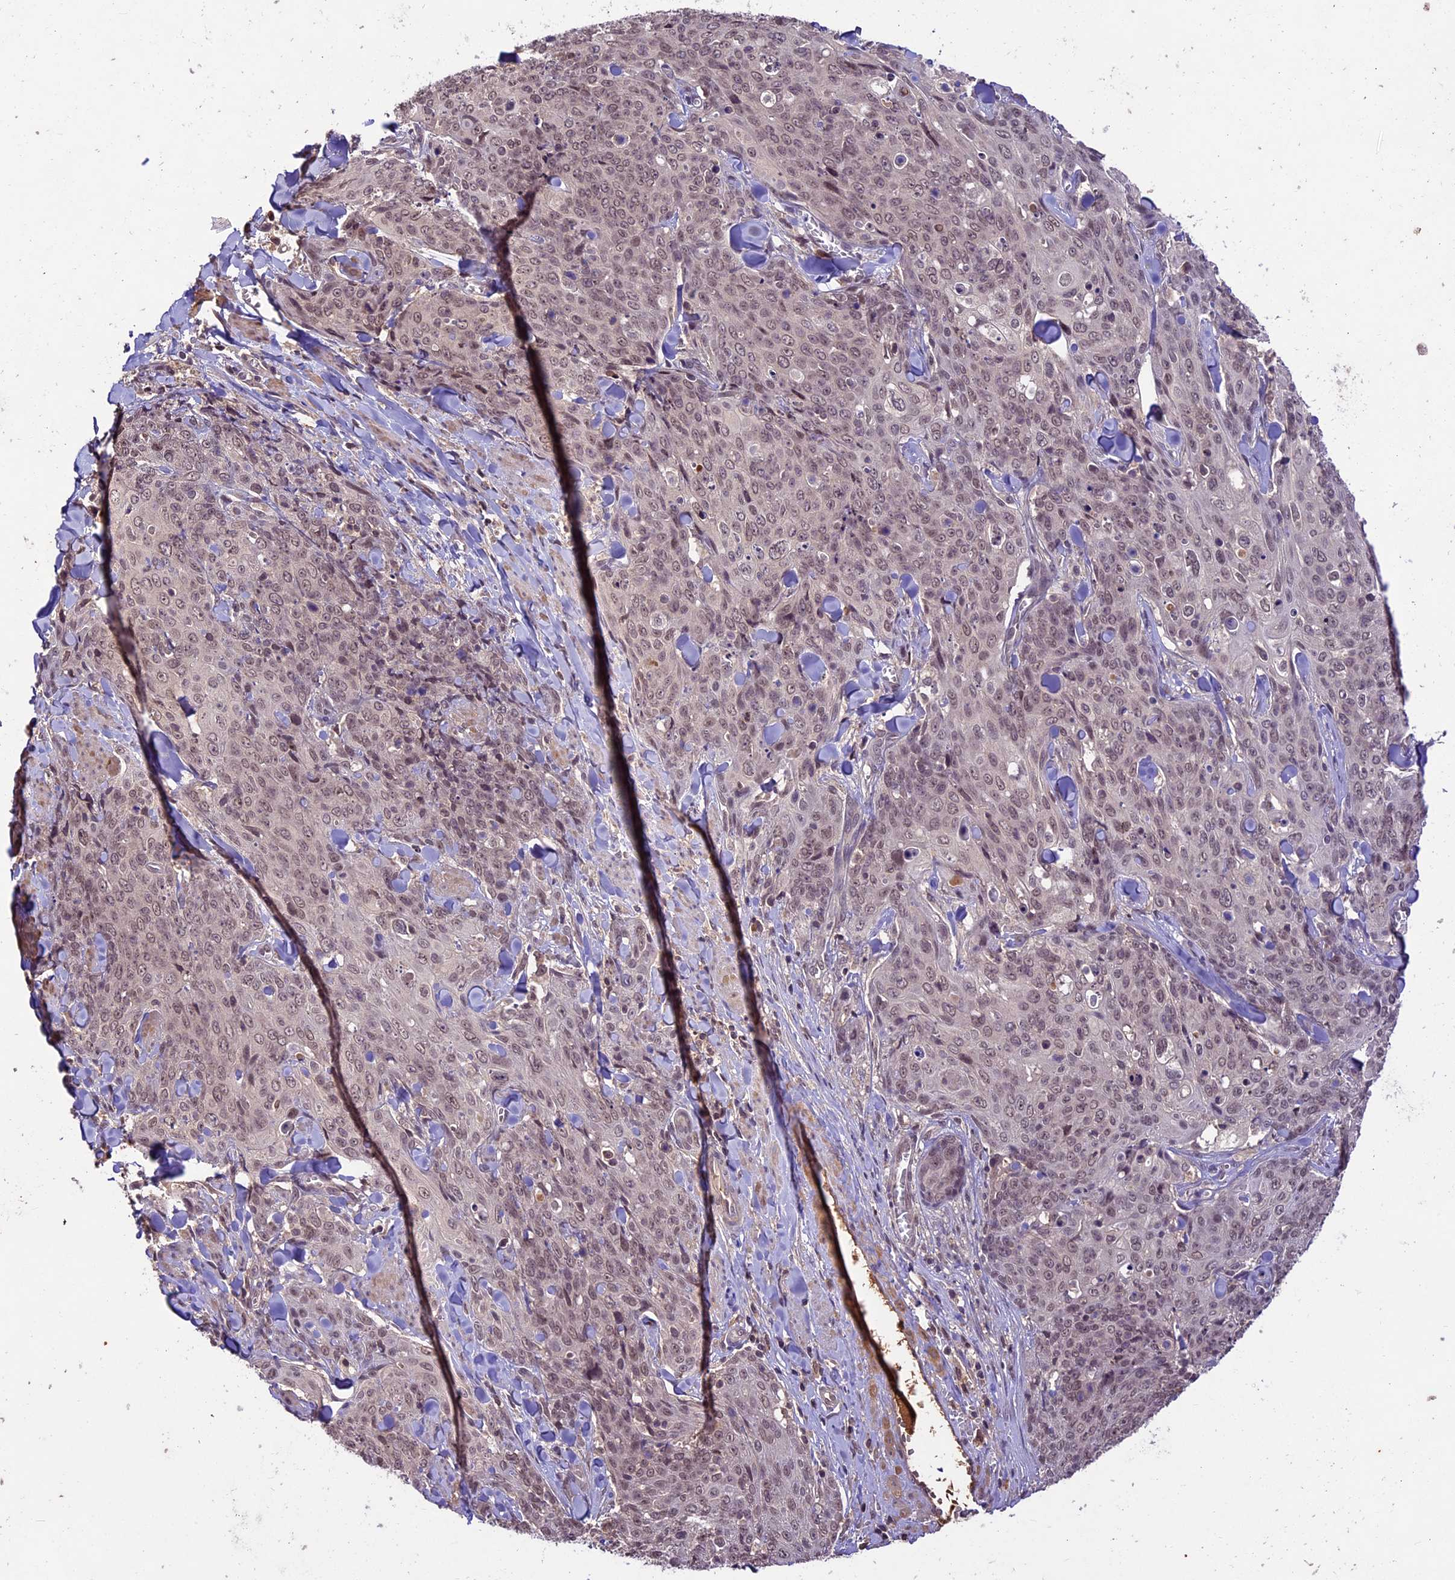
{"staining": {"intensity": "weak", "quantity": ">75%", "location": "nuclear"}, "tissue": "skin cancer", "cell_type": "Tumor cells", "image_type": "cancer", "snomed": [{"axis": "morphology", "description": "Squamous cell carcinoma, NOS"}, {"axis": "topography", "description": "Skin"}, {"axis": "topography", "description": "Vulva"}], "caption": "Immunohistochemistry (DAB) staining of skin cancer (squamous cell carcinoma) demonstrates weak nuclear protein positivity in about >75% of tumor cells. (brown staining indicates protein expression, while blue staining denotes nuclei).", "gene": "ATP10A", "patient": {"sex": "female", "age": 85}}